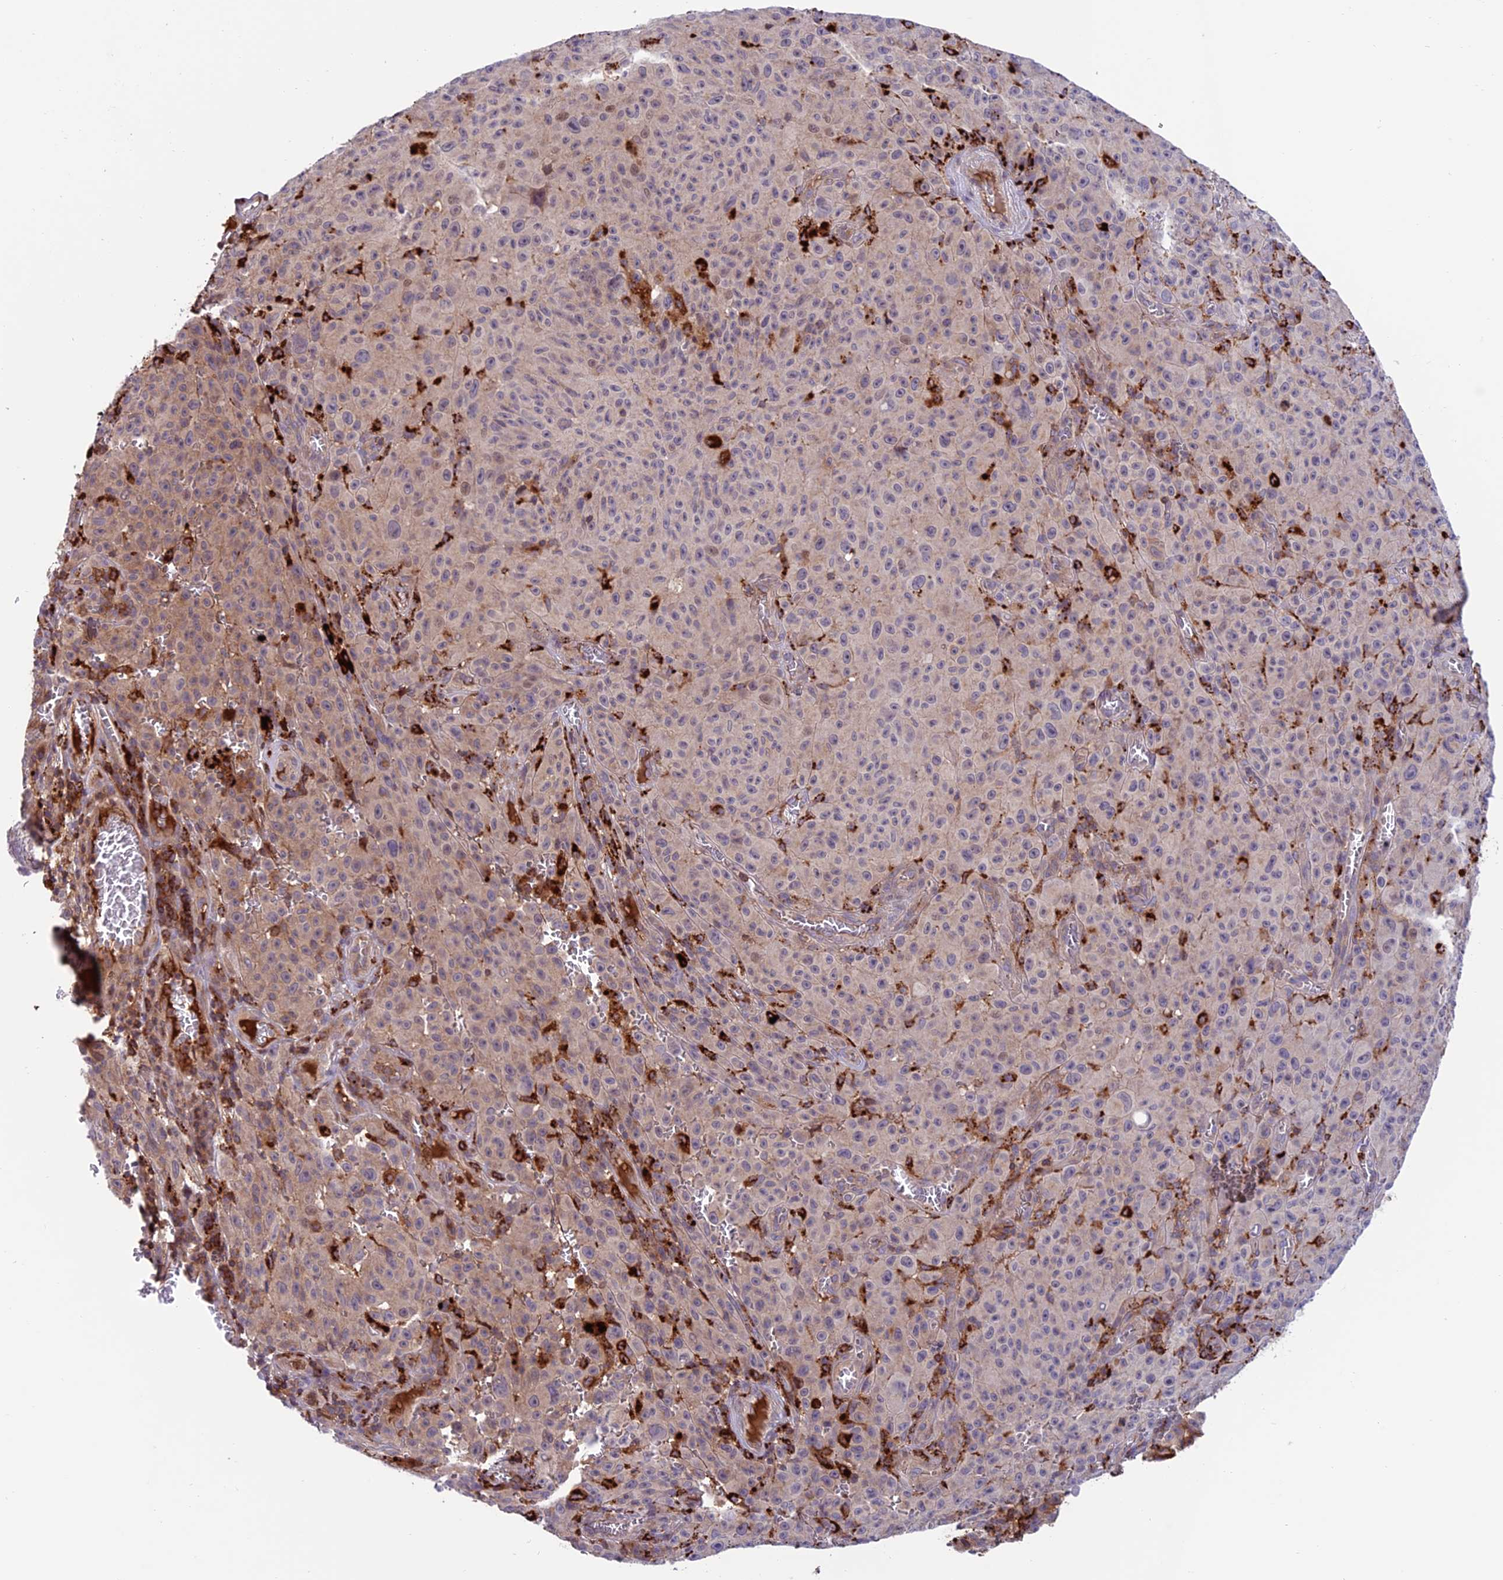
{"staining": {"intensity": "negative", "quantity": "none", "location": "none"}, "tissue": "melanoma", "cell_type": "Tumor cells", "image_type": "cancer", "snomed": [{"axis": "morphology", "description": "Malignant melanoma, NOS"}, {"axis": "topography", "description": "Skin"}], "caption": "This is a photomicrograph of IHC staining of melanoma, which shows no staining in tumor cells. (DAB IHC, high magnification).", "gene": "ARHGEF18", "patient": {"sex": "female", "age": 82}}